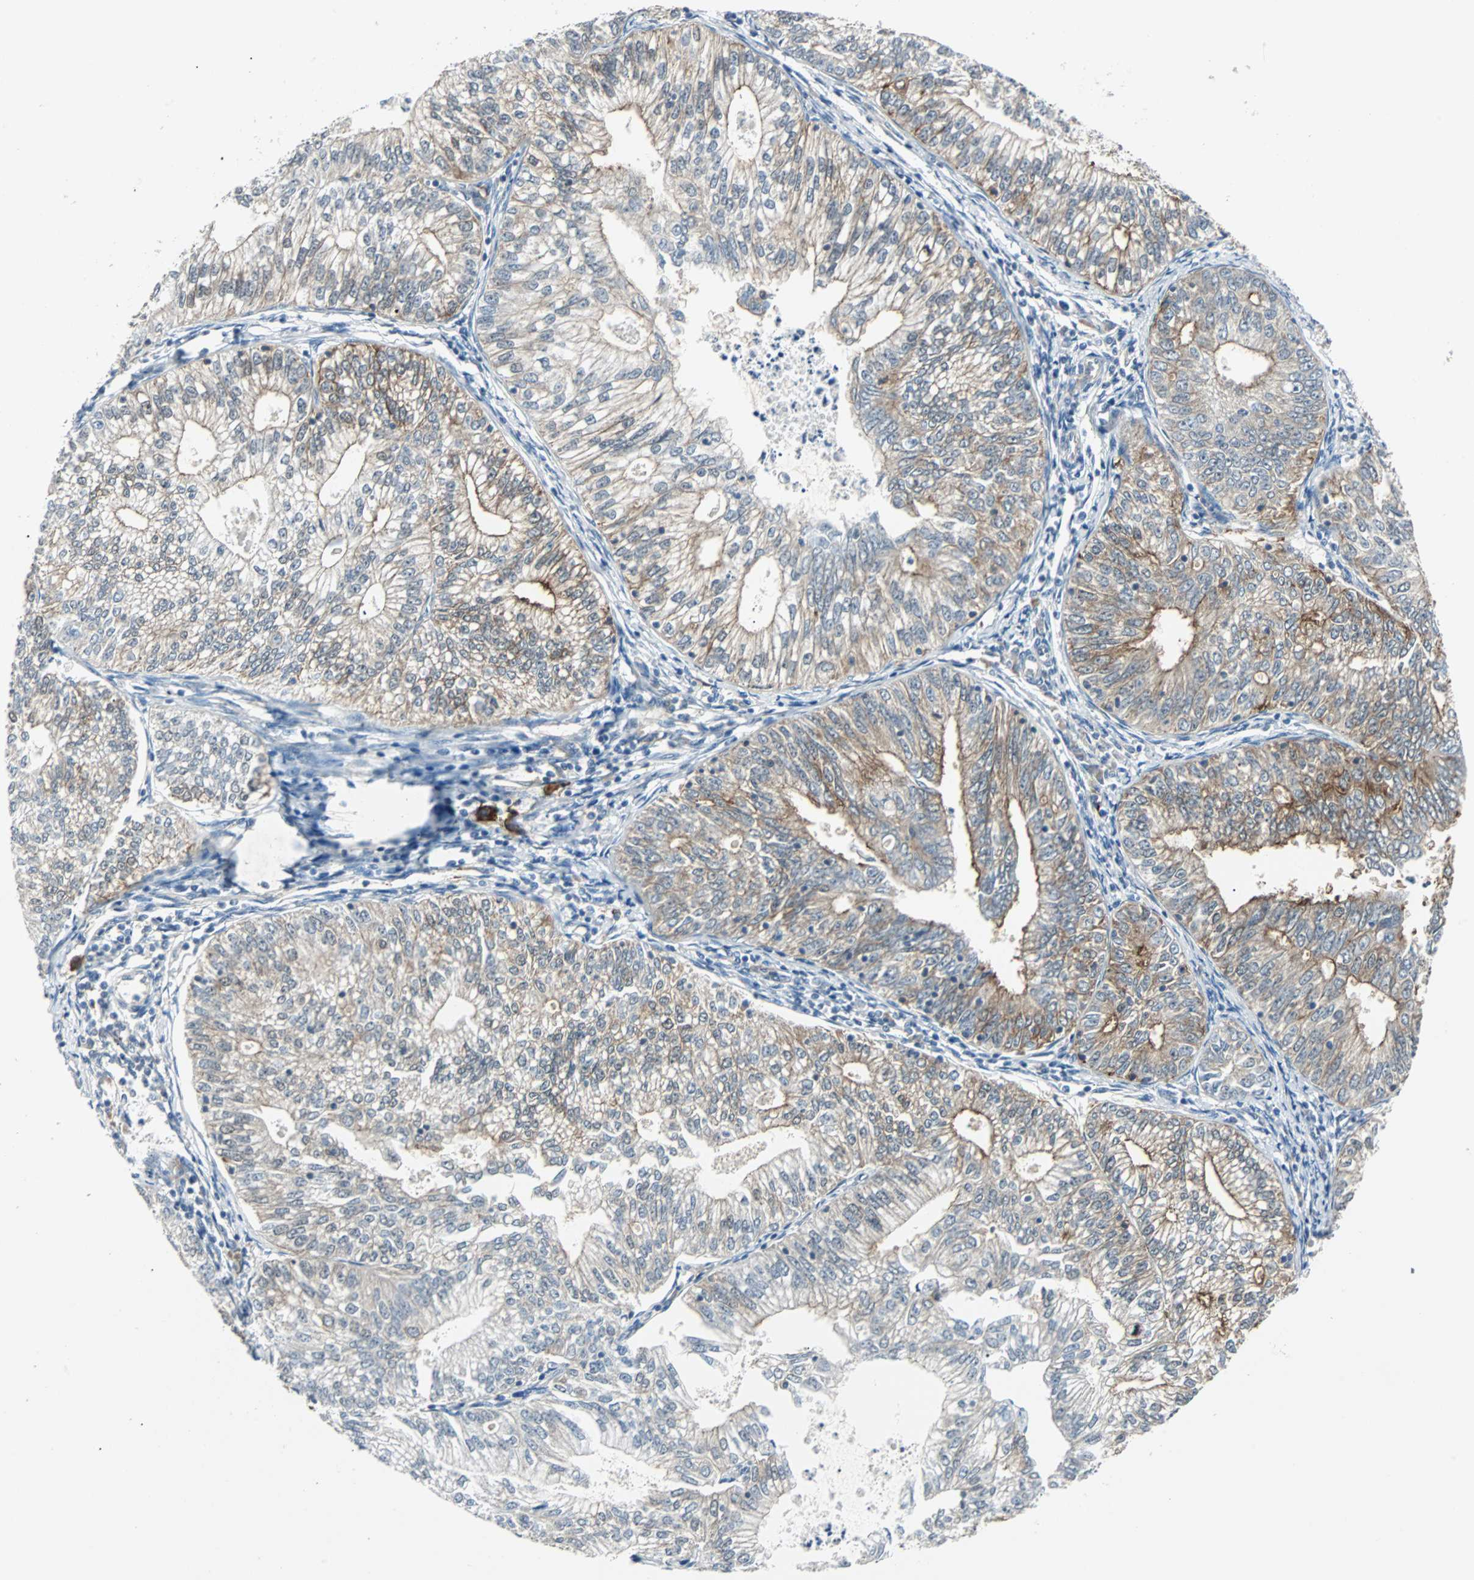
{"staining": {"intensity": "moderate", "quantity": "25%-75%", "location": "cytoplasmic/membranous"}, "tissue": "endometrial cancer", "cell_type": "Tumor cells", "image_type": "cancer", "snomed": [{"axis": "morphology", "description": "Adenocarcinoma, NOS"}, {"axis": "topography", "description": "Endometrium"}], "caption": "This photomicrograph exhibits immunohistochemistry staining of endometrial cancer, with medium moderate cytoplasmic/membranous staining in approximately 25%-75% of tumor cells.", "gene": "CMC2", "patient": {"sex": "female", "age": 69}}